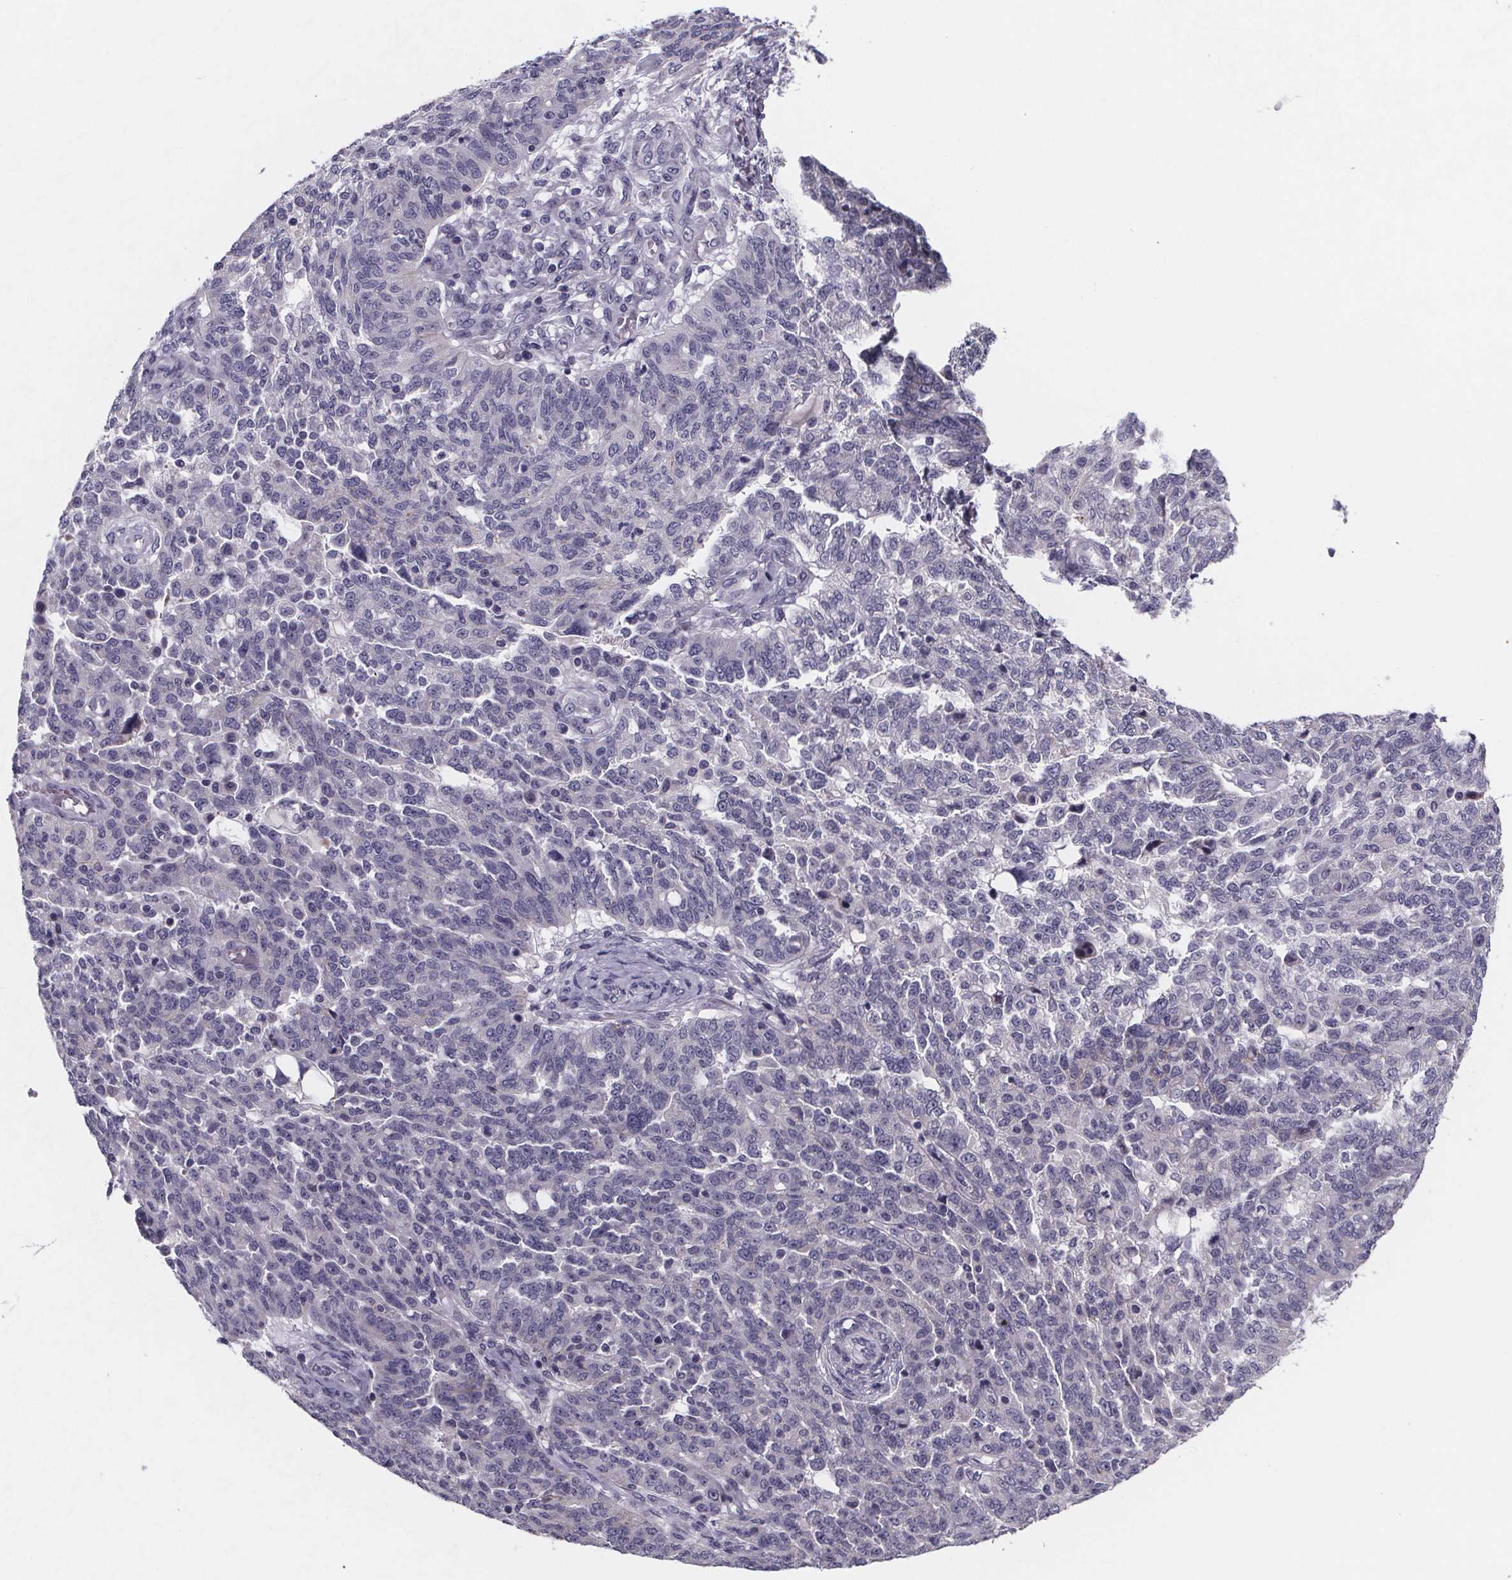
{"staining": {"intensity": "negative", "quantity": "none", "location": "none"}, "tissue": "ovarian cancer", "cell_type": "Tumor cells", "image_type": "cancer", "snomed": [{"axis": "morphology", "description": "Cystadenocarcinoma, serous, NOS"}, {"axis": "topography", "description": "Ovary"}], "caption": "IHC of human ovarian cancer displays no staining in tumor cells.", "gene": "PAH", "patient": {"sex": "female", "age": 67}}